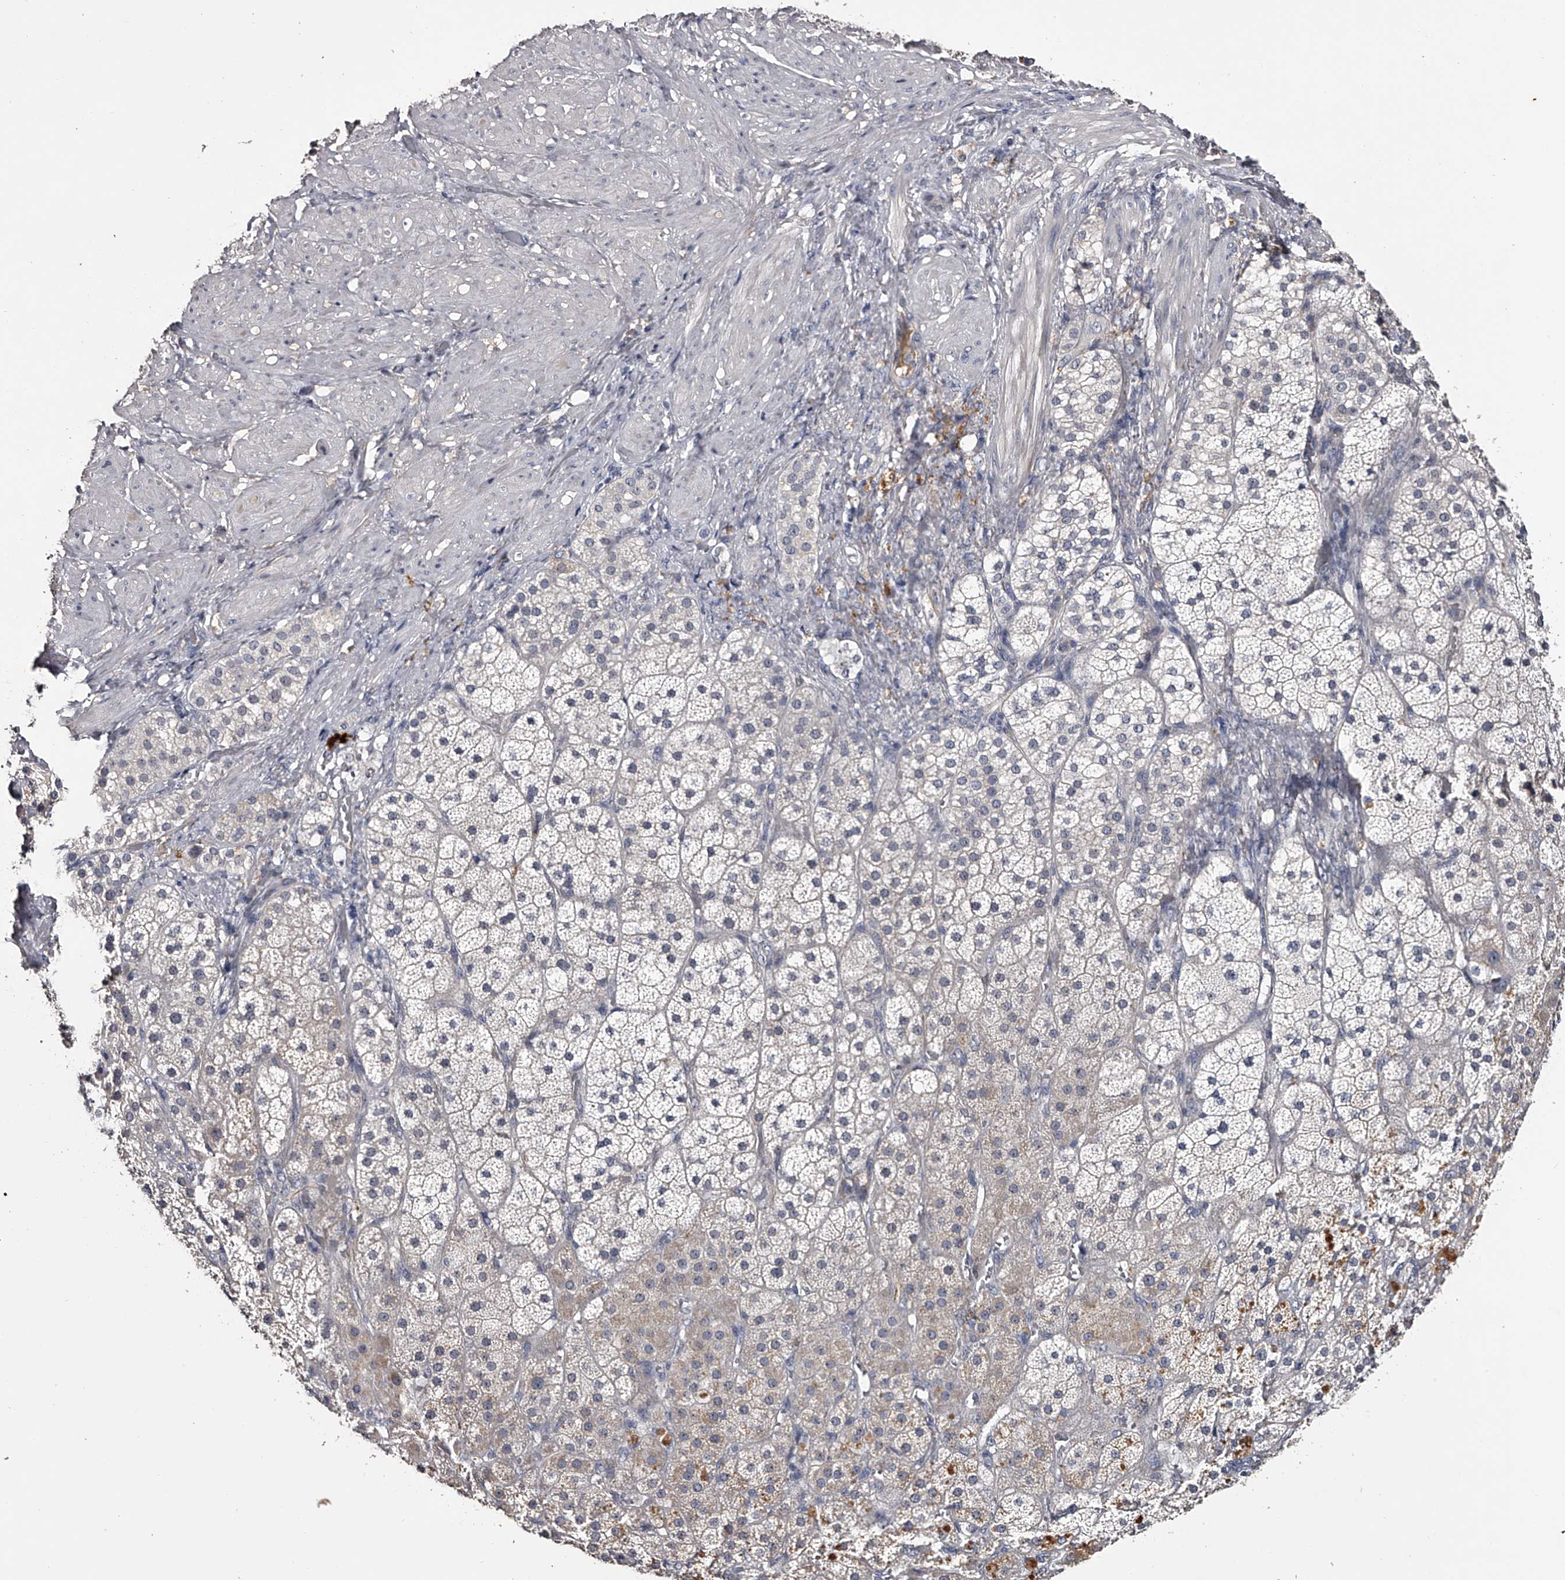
{"staining": {"intensity": "negative", "quantity": "none", "location": "none"}, "tissue": "adrenal gland", "cell_type": "Glandular cells", "image_type": "normal", "snomed": [{"axis": "morphology", "description": "Normal tissue, NOS"}, {"axis": "topography", "description": "Adrenal gland"}], "caption": "An image of human adrenal gland is negative for staining in glandular cells. (IHC, brightfield microscopy, high magnification).", "gene": "MDN1", "patient": {"sex": "male", "age": 57}}